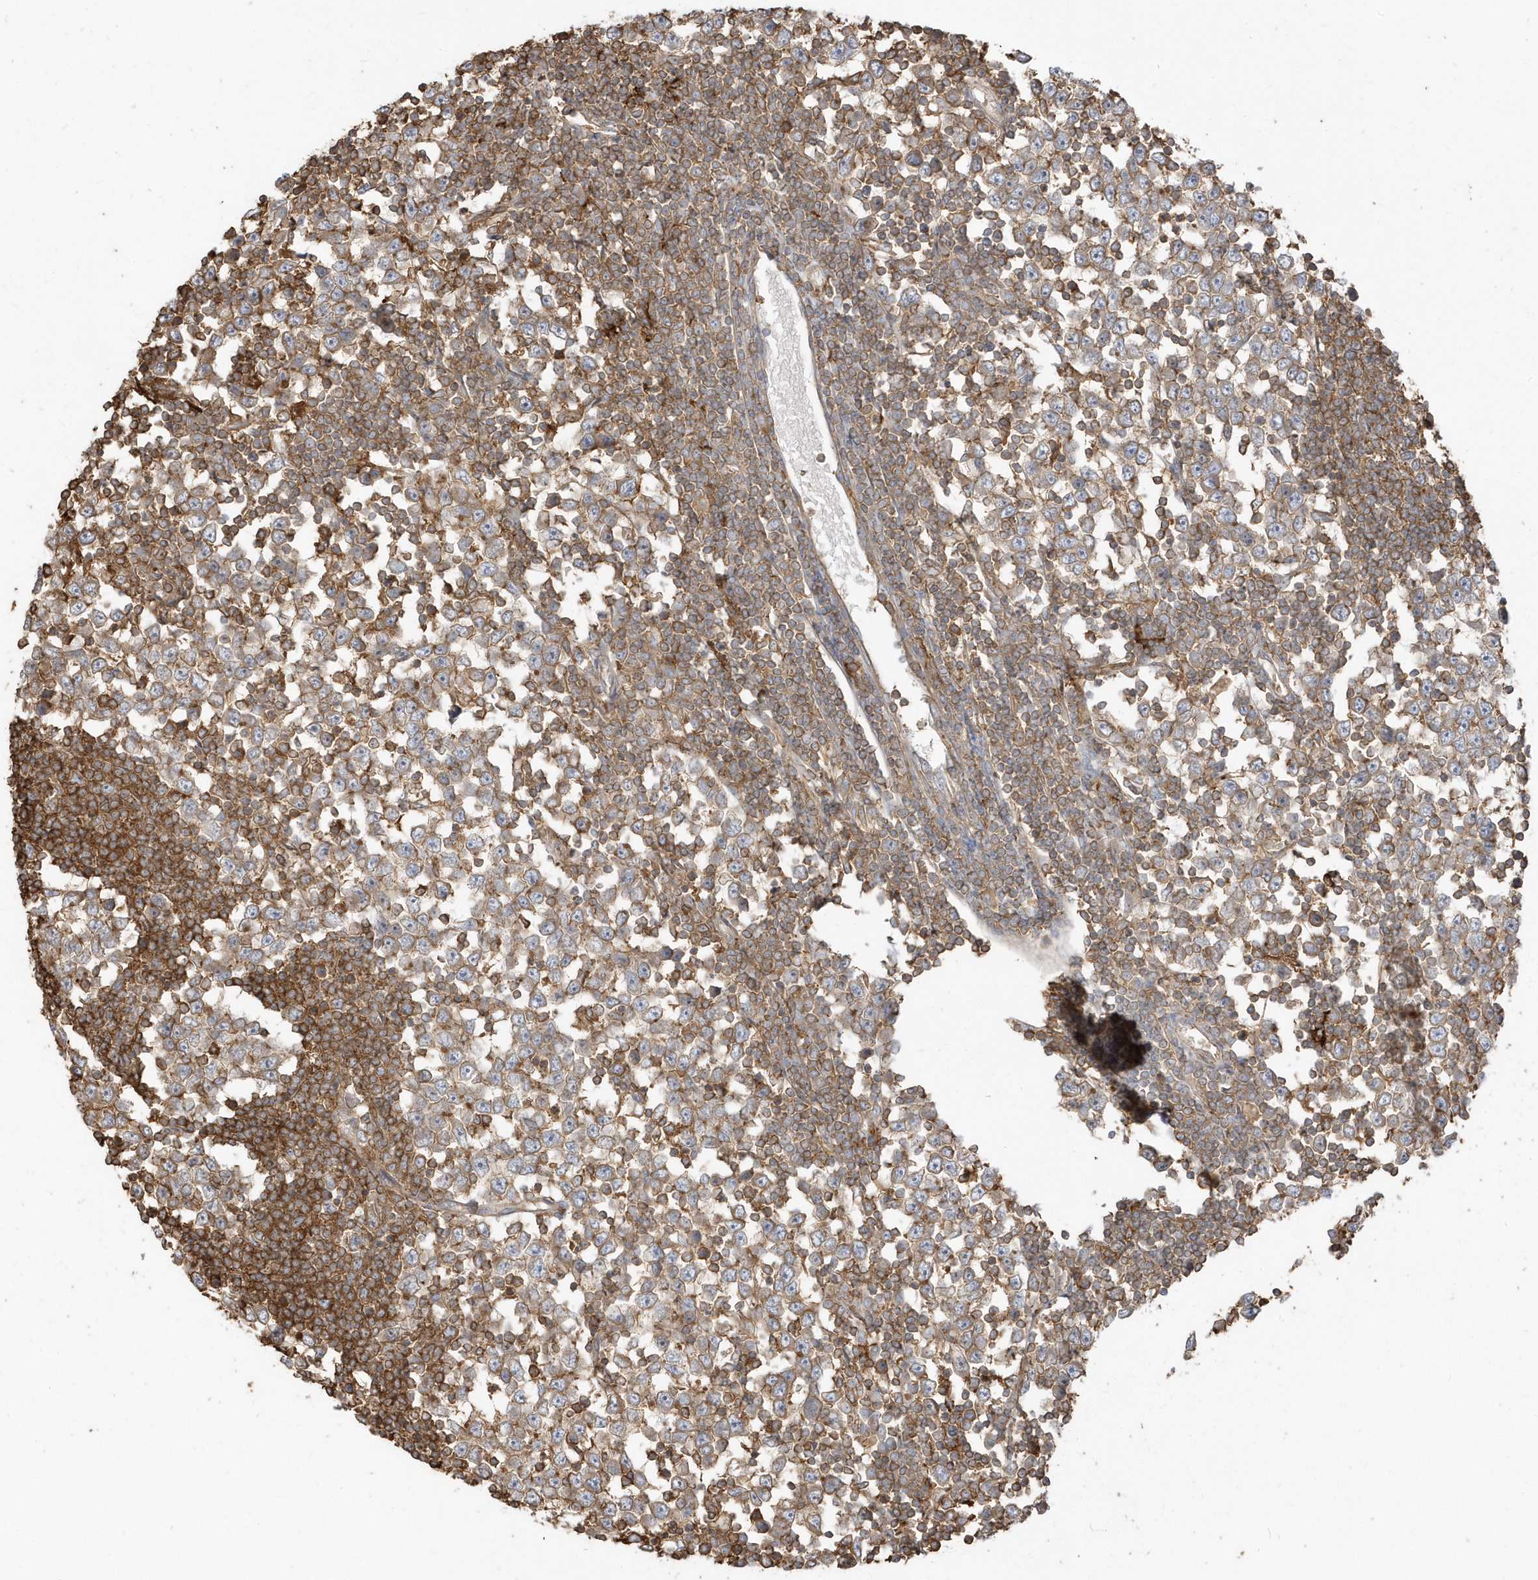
{"staining": {"intensity": "moderate", "quantity": ">75%", "location": "cytoplasmic/membranous"}, "tissue": "testis cancer", "cell_type": "Tumor cells", "image_type": "cancer", "snomed": [{"axis": "morphology", "description": "Seminoma, NOS"}, {"axis": "topography", "description": "Testis"}], "caption": "Approximately >75% of tumor cells in human testis seminoma display moderate cytoplasmic/membranous protein positivity as visualized by brown immunohistochemical staining.", "gene": "ZBTB8A", "patient": {"sex": "male", "age": 65}}